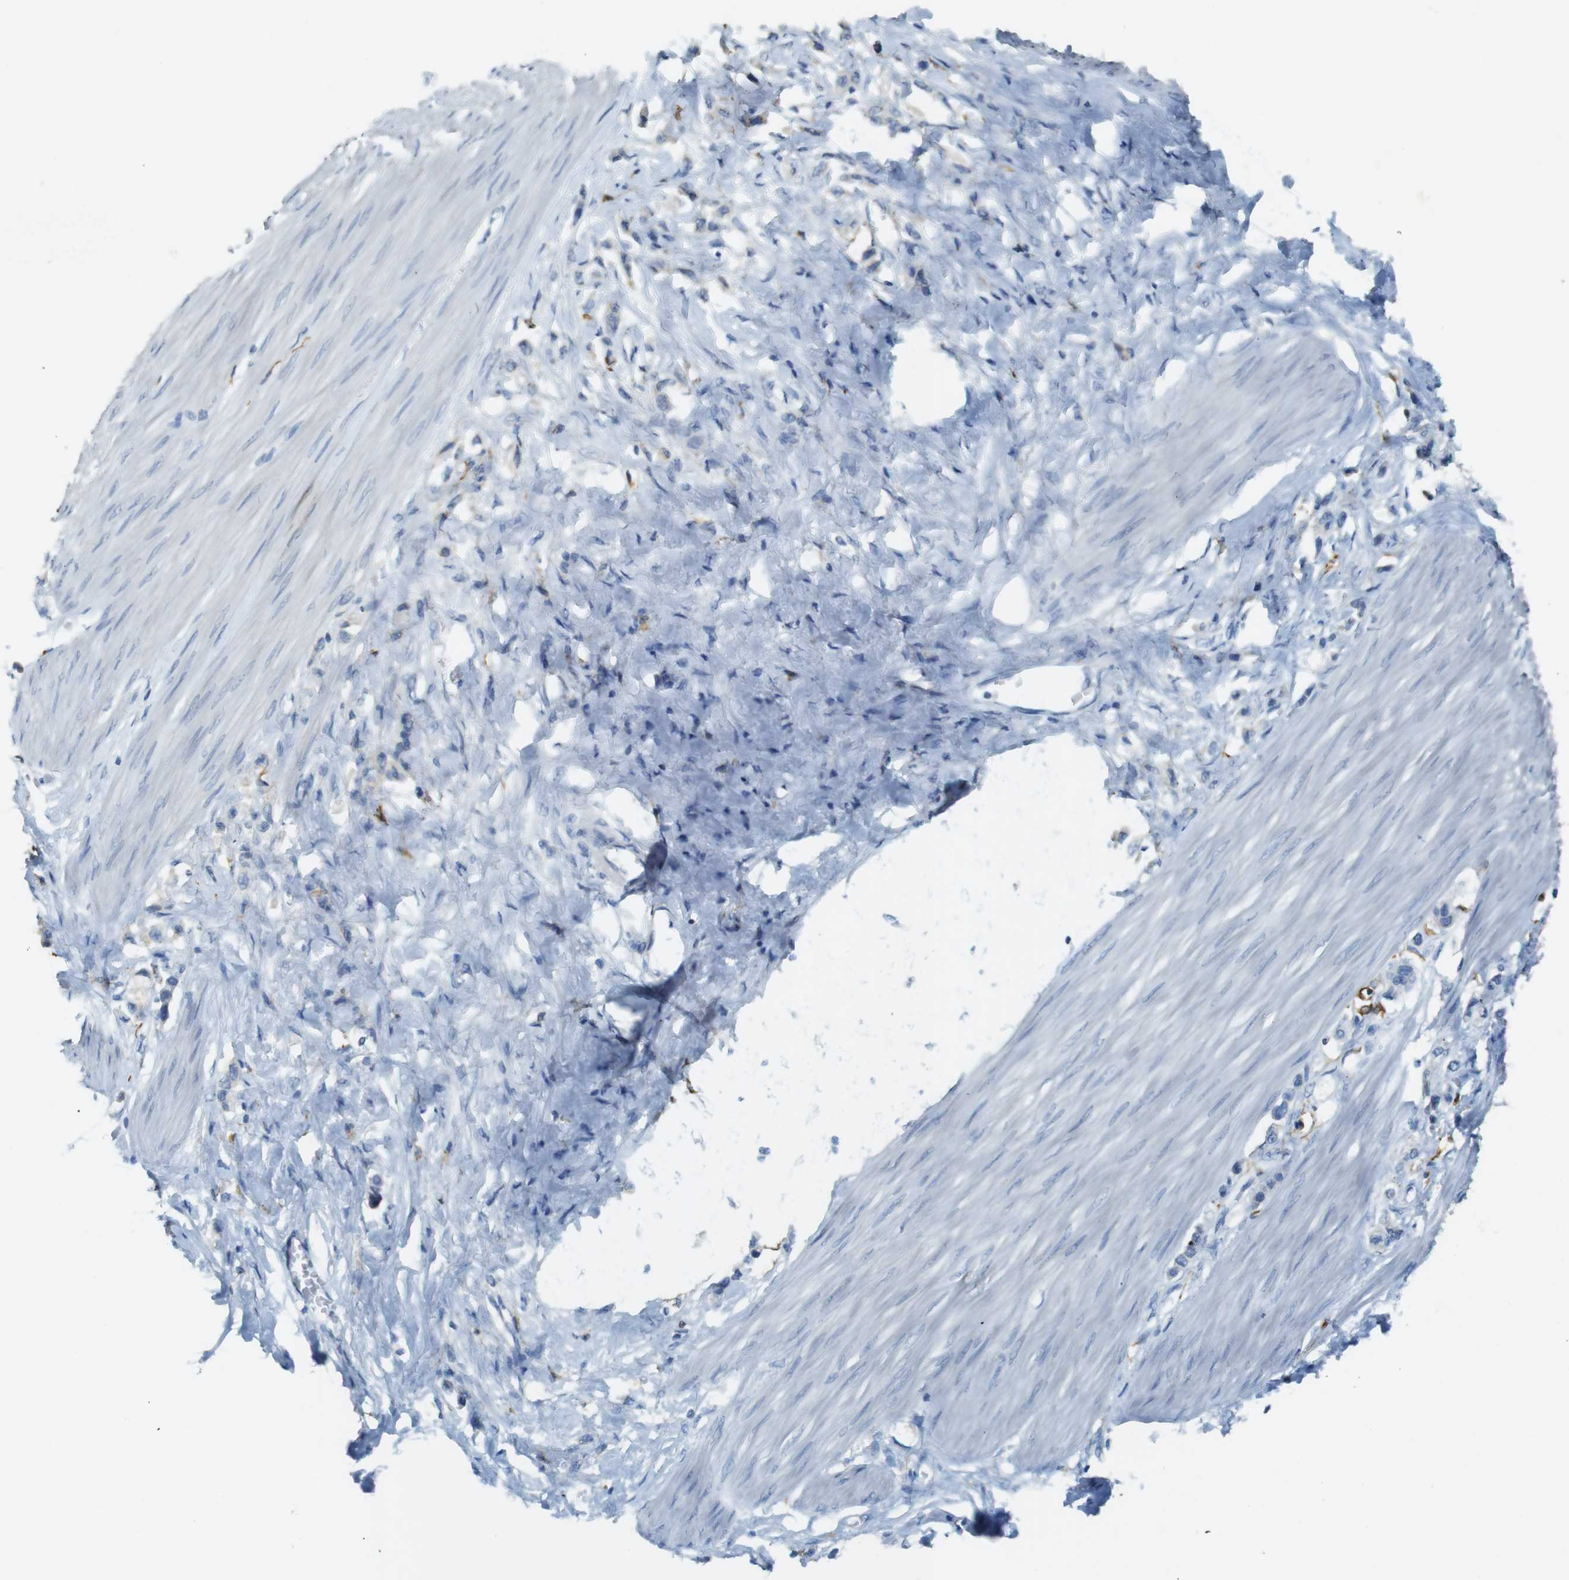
{"staining": {"intensity": "negative", "quantity": "none", "location": "none"}, "tissue": "stomach cancer", "cell_type": "Tumor cells", "image_type": "cancer", "snomed": [{"axis": "morphology", "description": "Adenocarcinoma, NOS"}, {"axis": "topography", "description": "Stomach"}], "caption": "Tumor cells are negative for protein expression in human adenocarcinoma (stomach).", "gene": "CD320", "patient": {"sex": "female", "age": 65}}